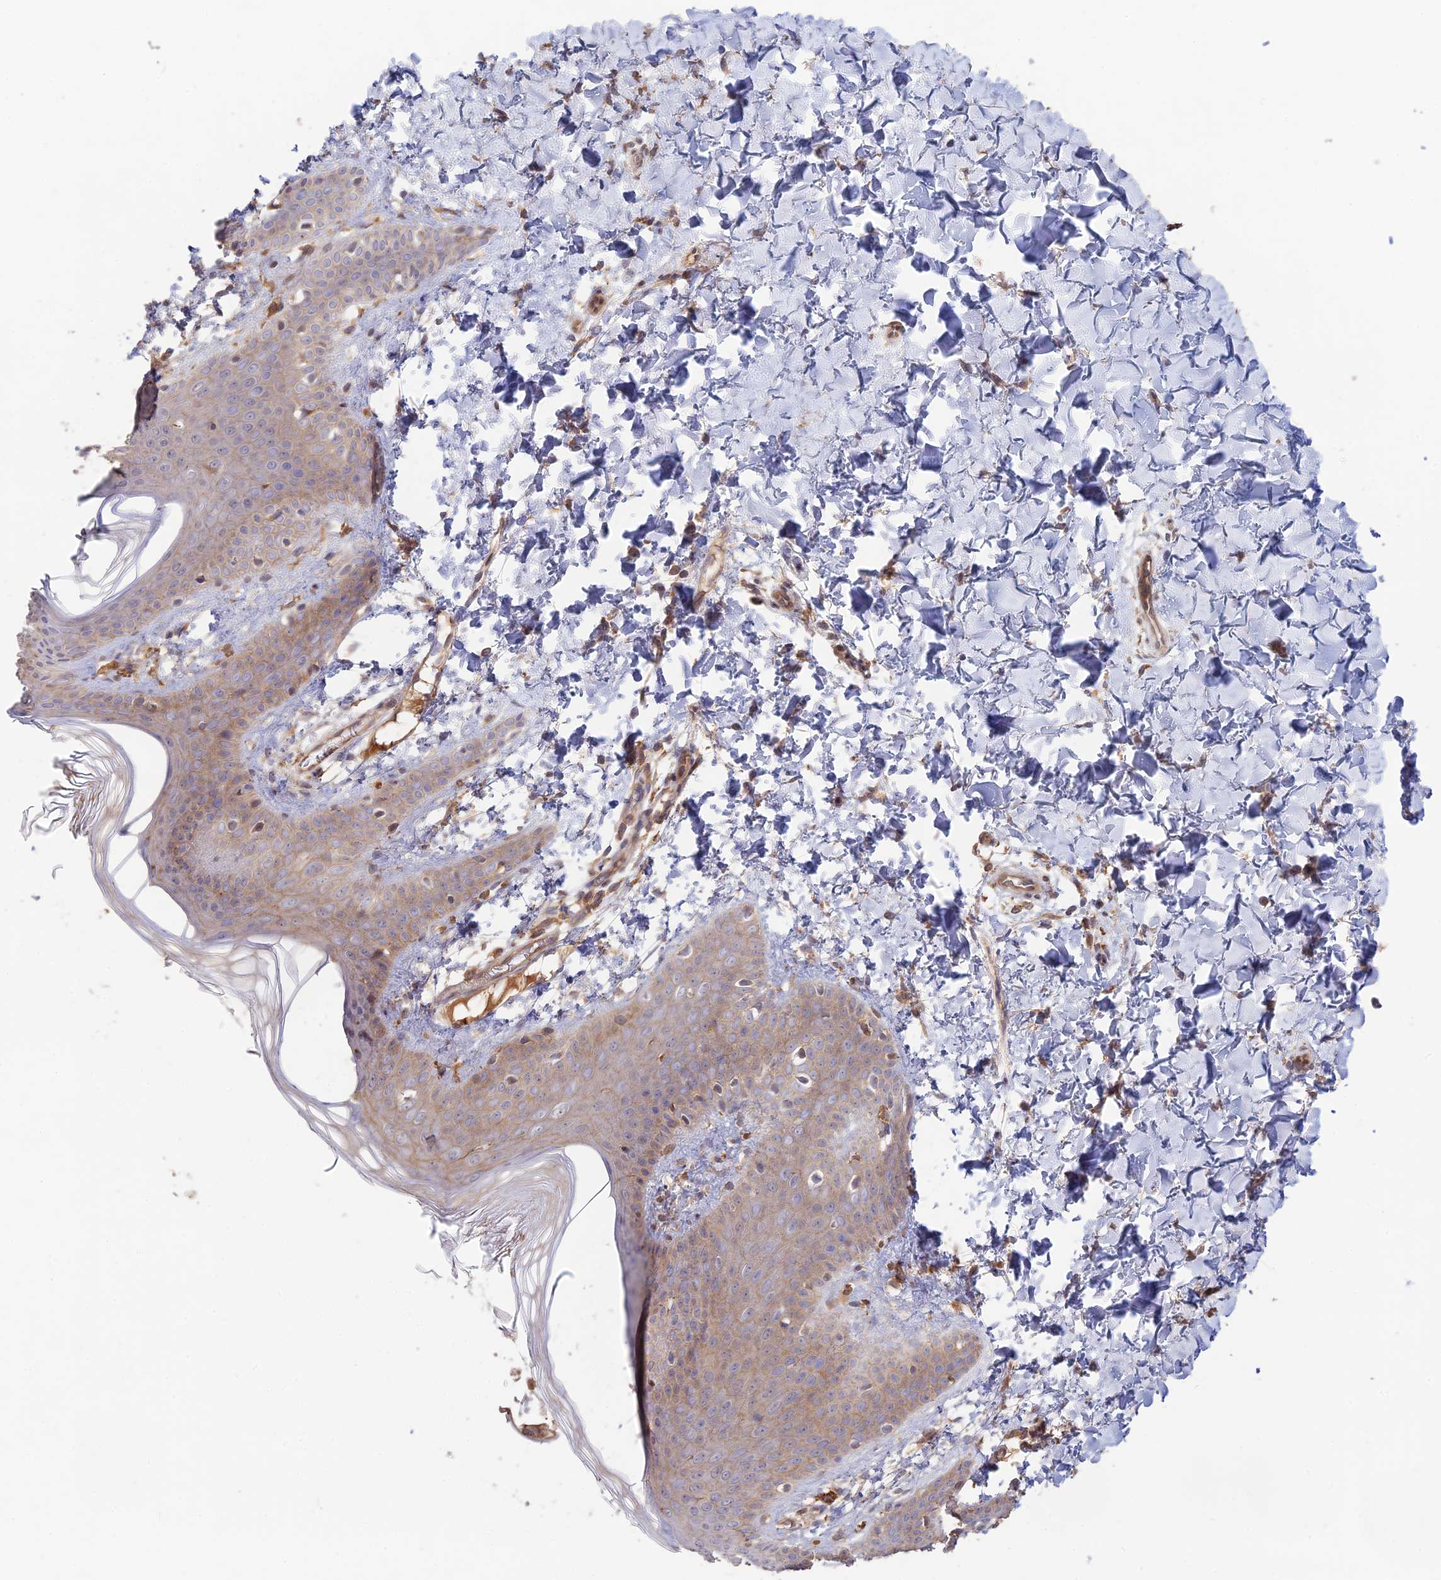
{"staining": {"intensity": "weak", "quantity": "25%-75%", "location": "cytoplasmic/membranous"}, "tissue": "skin", "cell_type": "Fibroblasts", "image_type": "normal", "snomed": [{"axis": "morphology", "description": "Normal tissue, NOS"}, {"axis": "topography", "description": "Skin"}], "caption": "Immunohistochemical staining of unremarkable skin demonstrates 25%-75% levels of weak cytoplasmic/membranous protein positivity in about 25%-75% of fibroblasts.", "gene": "CLCF1", "patient": {"sex": "male", "age": 36}}